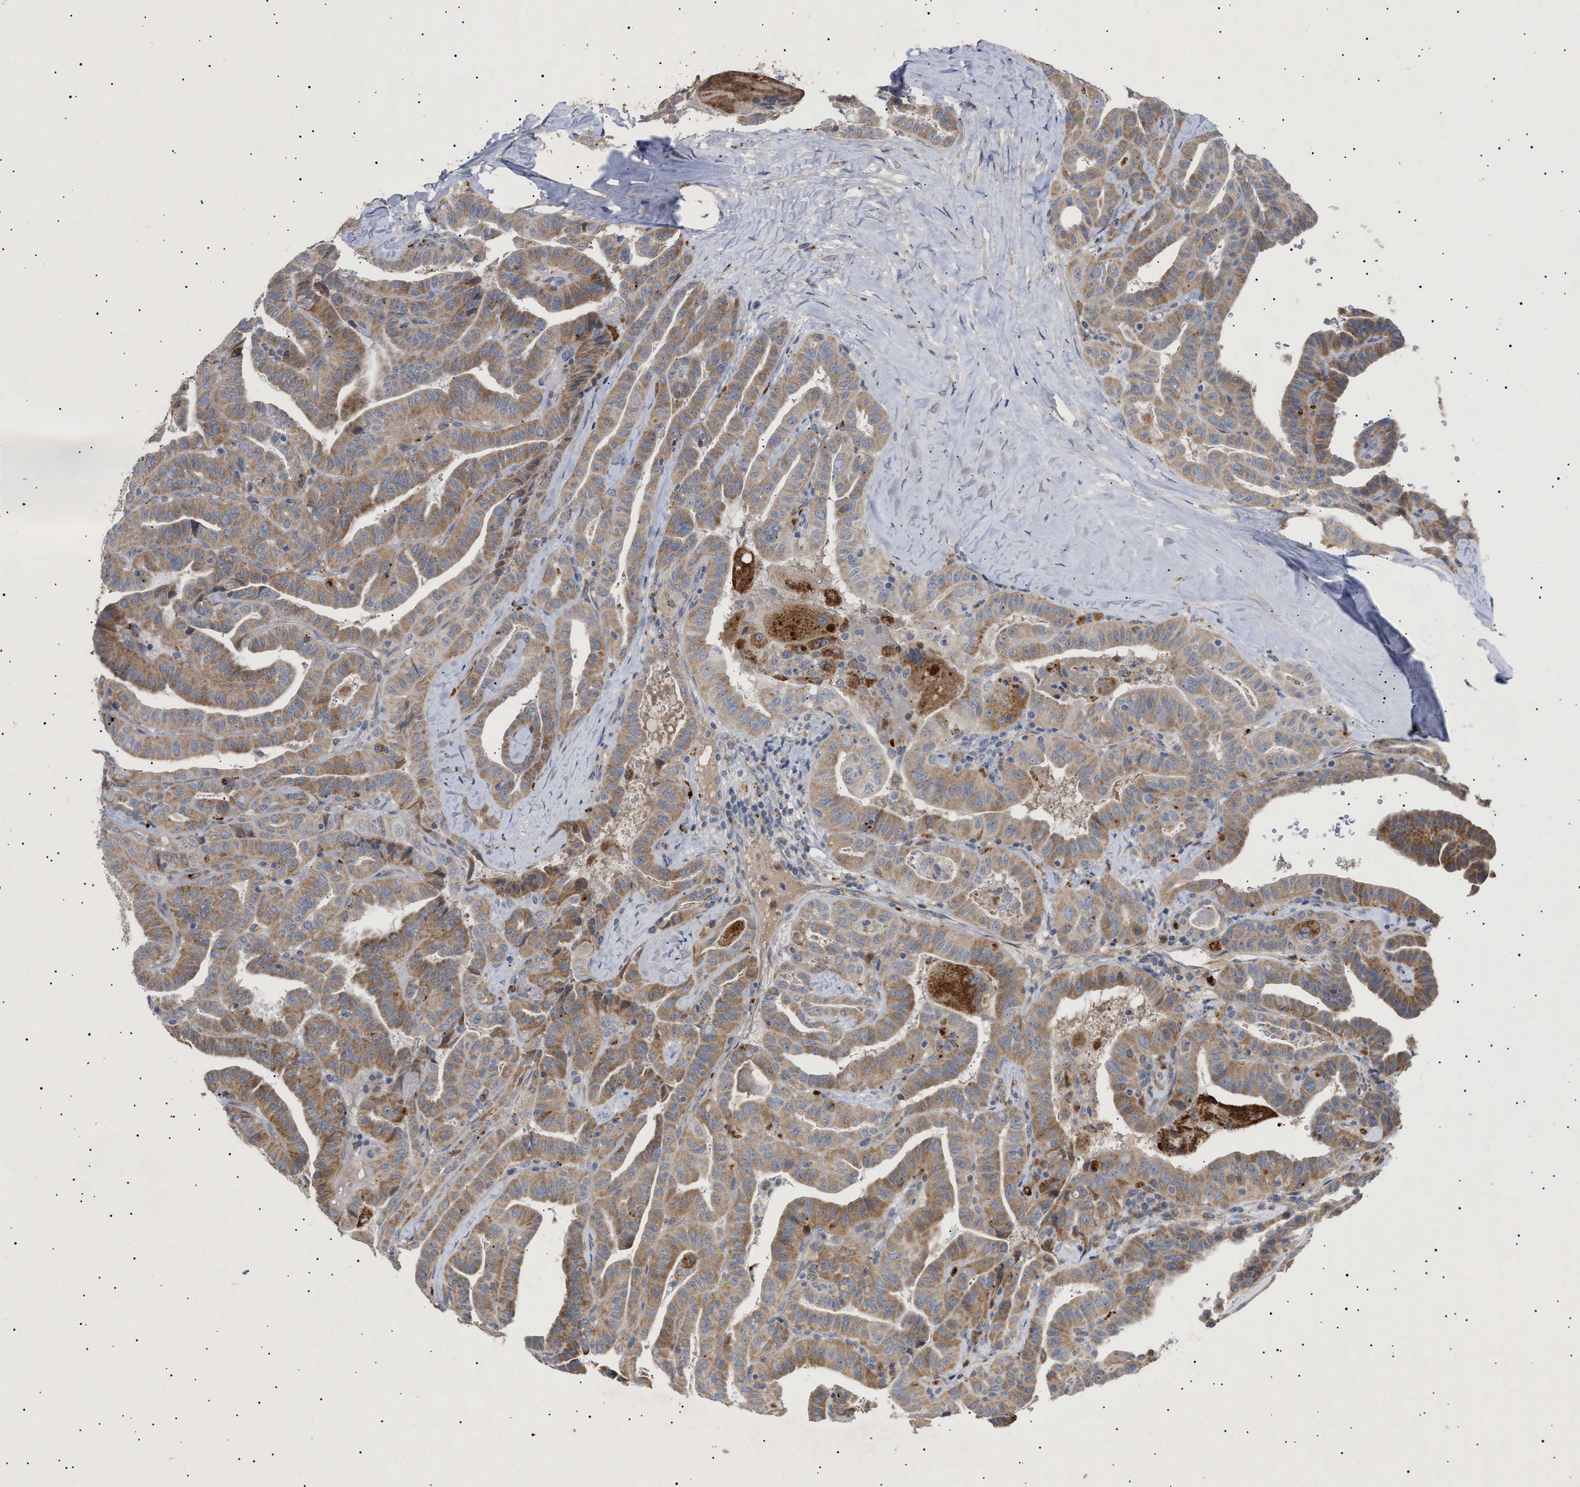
{"staining": {"intensity": "moderate", "quantity": ">75%", "location": "cytoplasmic/membranous"}, "tissue": "thyroid cancer", "cell_type": "Tumor cells", "image_type": "cancer", "snomed": [{"axis": "morphology", "description": "Papillary adenocarcinoma, NOS"}, {"axis": "topography", "description": "Thyroid gland"}], "caption": "Protein staining demonstrates moderate cytoplasmic/membranous expression in approximately >75% of tumor cells in thyroid papillary adenocarcinoma.", "gene": "SIRT5", "patient": {"sex": "male", "age": 77}}